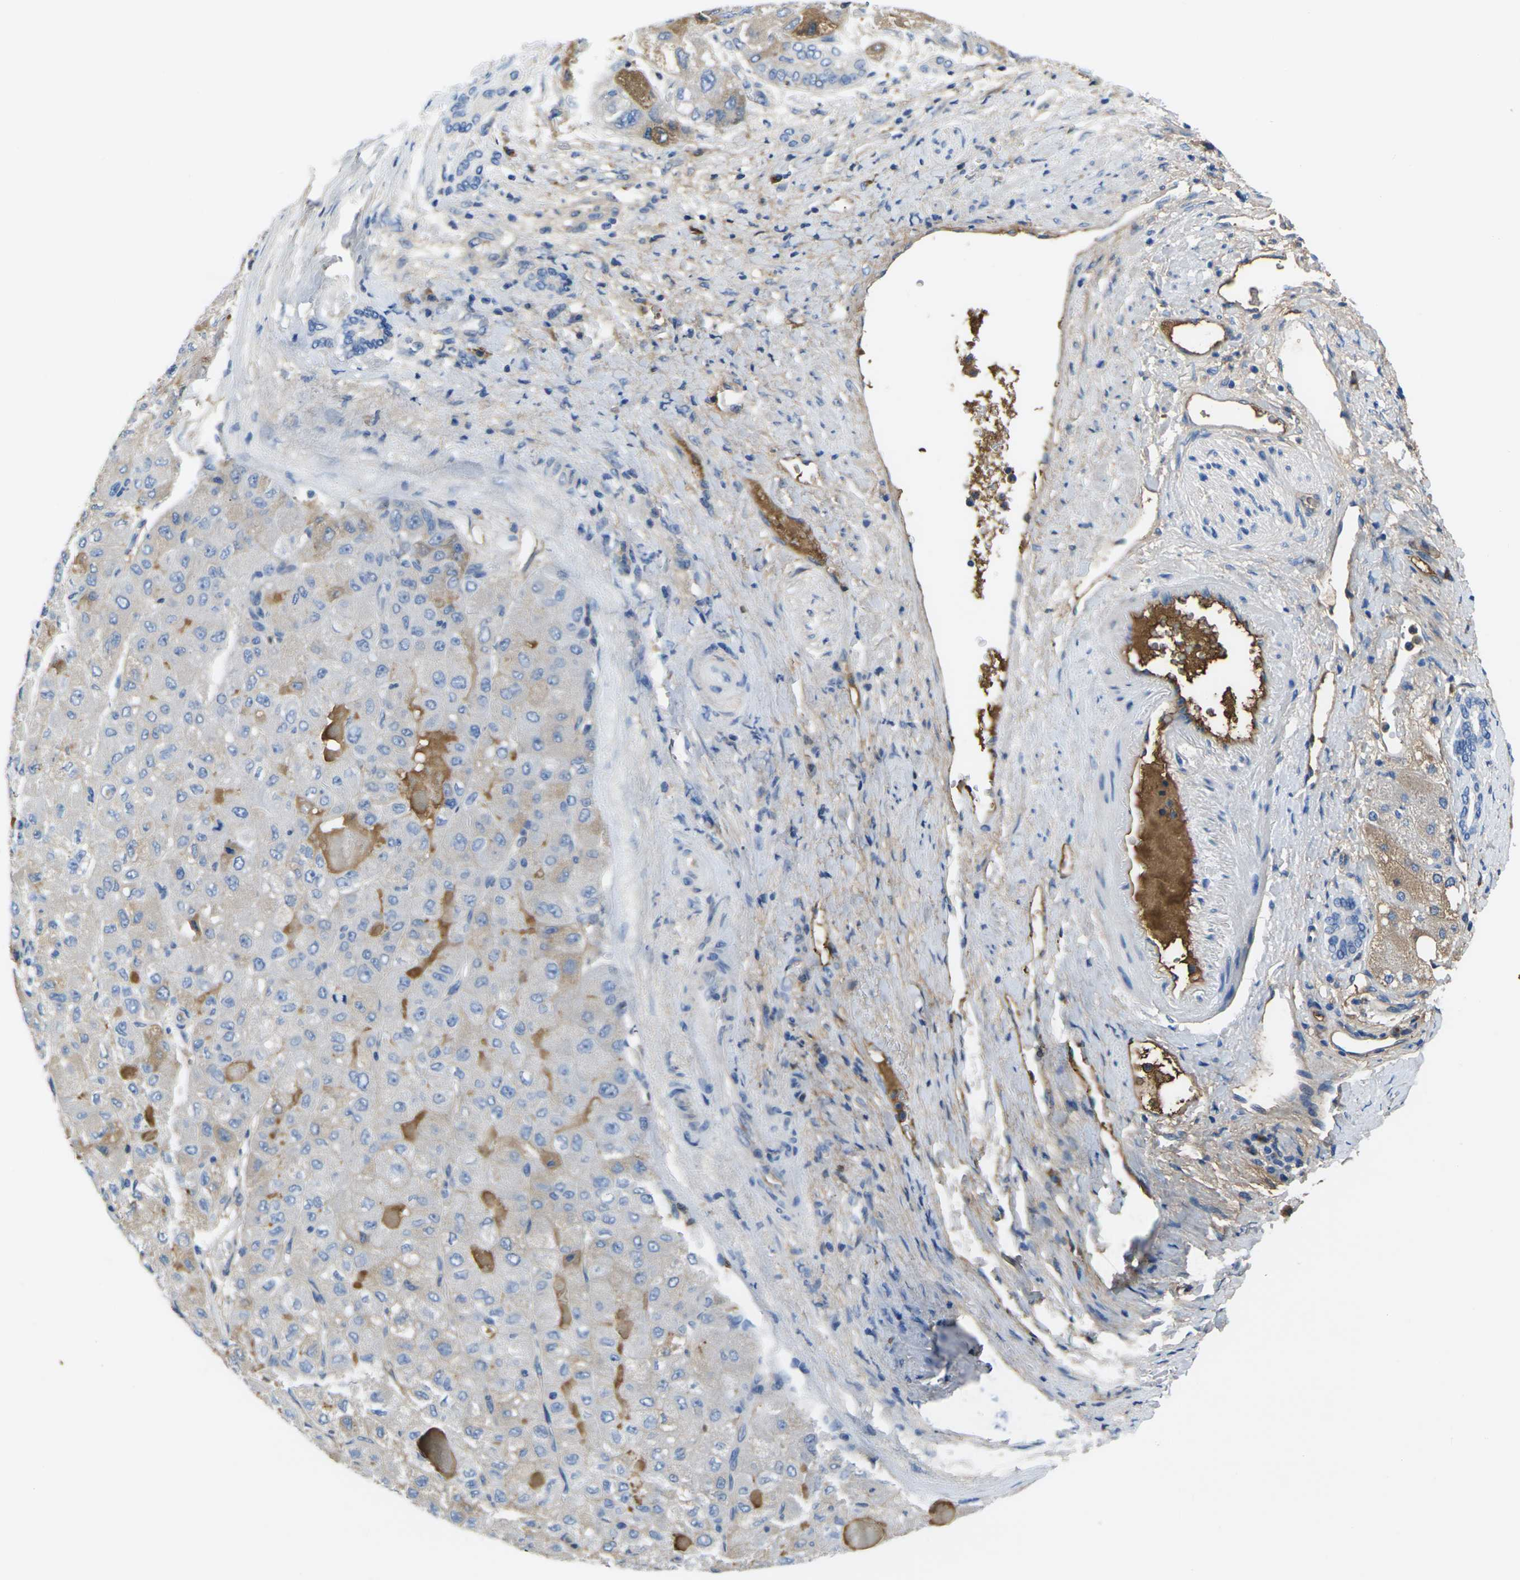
{"staining": {"intensity": "moderate", "quantity": "25%-75%", "location": "cytoplasmic/membranous"}, "tissue": "liver cancer", "cell_type": "Tumor cells", "image_type": "cancer", "snomed": [{"axis": "morphology", "description": "Carcinoma, Hepatocellular, NOS"}, {"axis": "topography", "description": "Liver"}], "caption": "Brown immunohistochemical staining in liver cancer displays moderate cytoplasmic/membranous positivity in about 25%-75% of tumor cells.", "gene": "GREM2", "patient": {"sex": "male", "age": 80}}